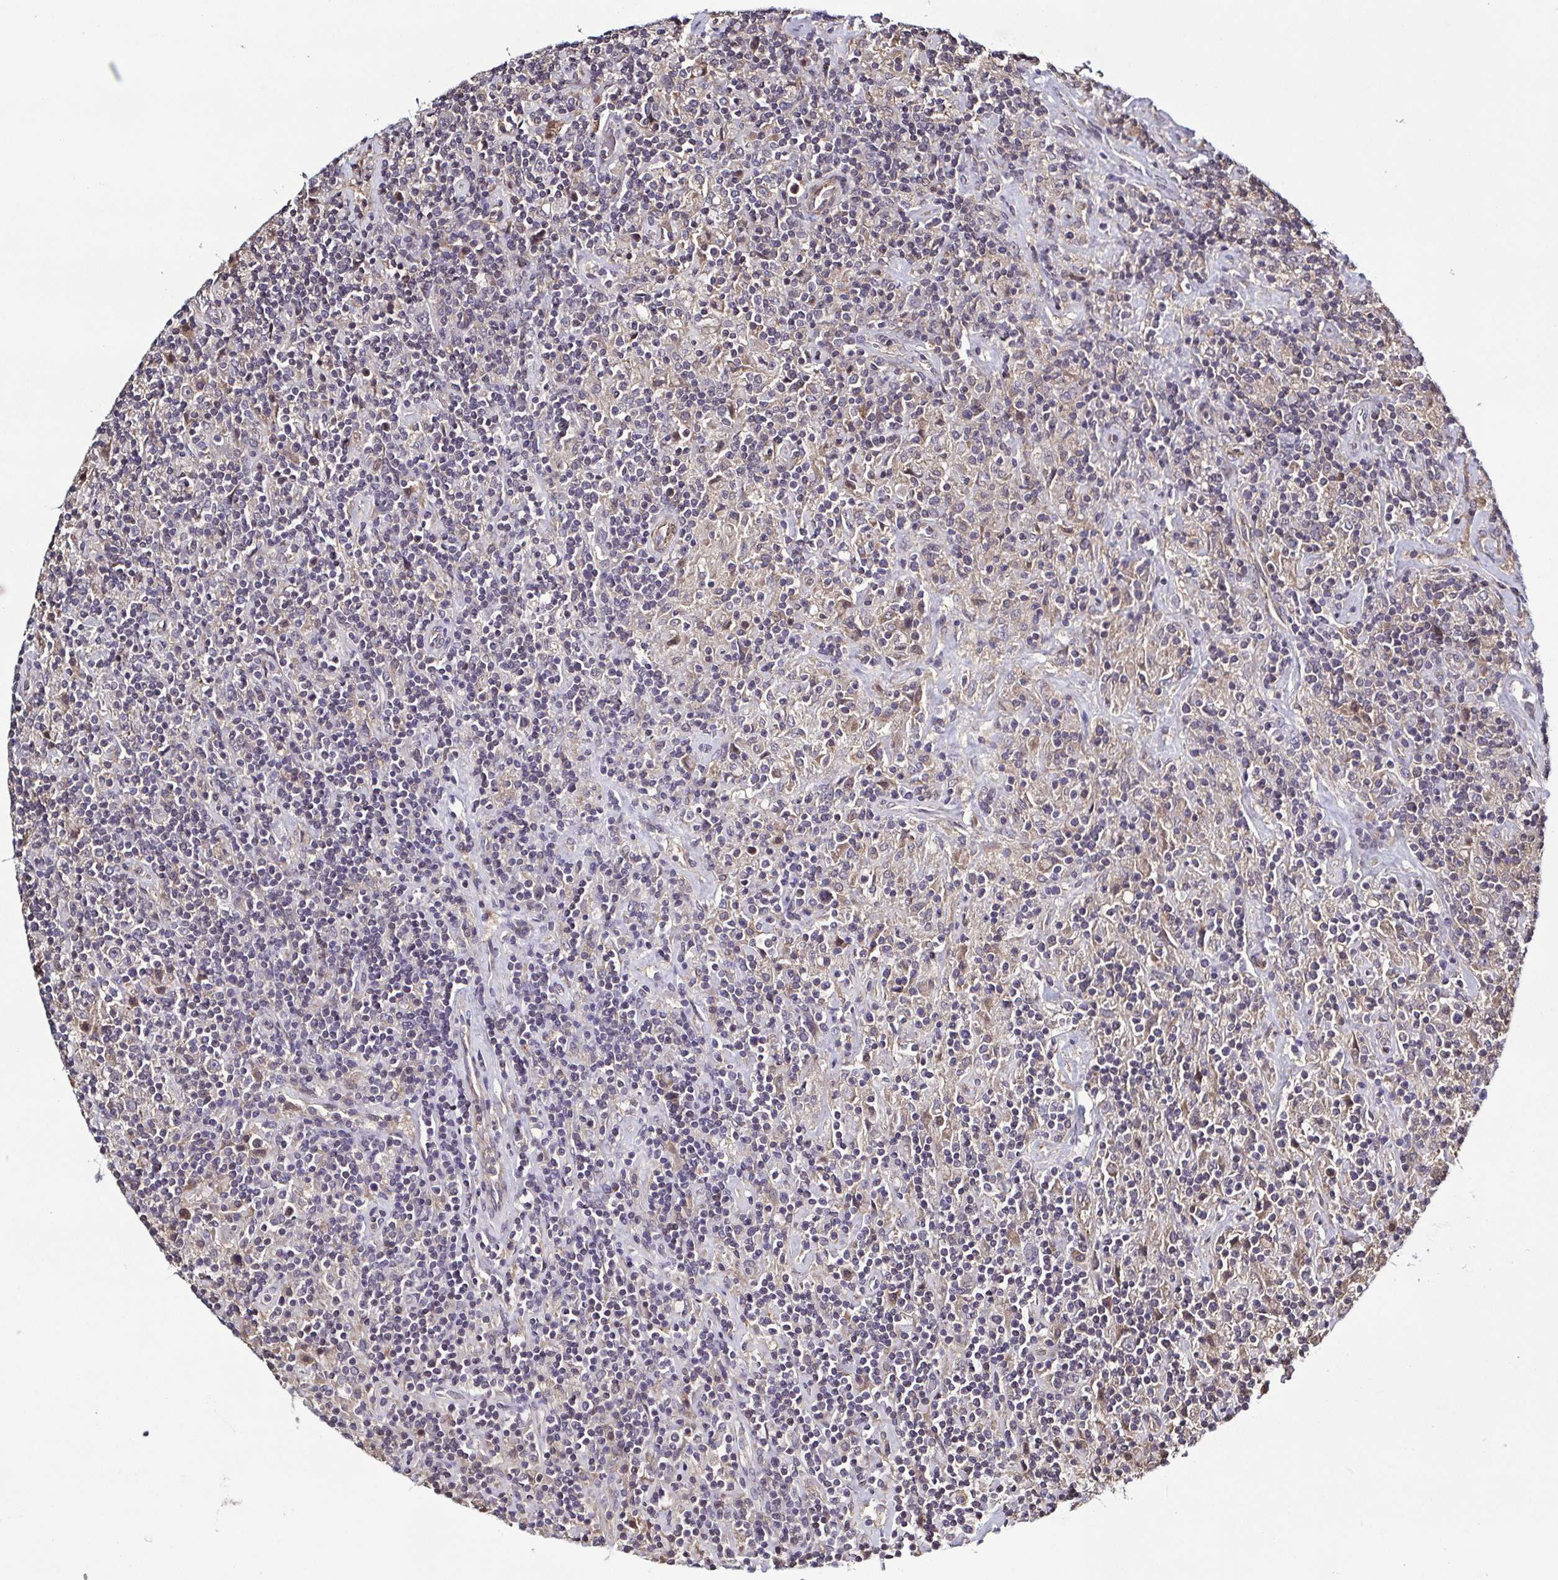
{"staining": {"intensity": "negative", "quantity": "none", "location": "none"}, "tissue": "lymphoma", "cell_type": "Tumor cells", "image_type": "cancer", "snomed": [{"axis": "morphology", "description": "Hodgkin's disease, NOS"}, {"axis": "topography", "description": "Lymph node"}], "caption": "This is a histopathology image of IHC staining of Hodgkin's disease, which shows no staining in tumor cells.", "gene": "ZNF200", "patient": {"sex": "male", "age": 70}}